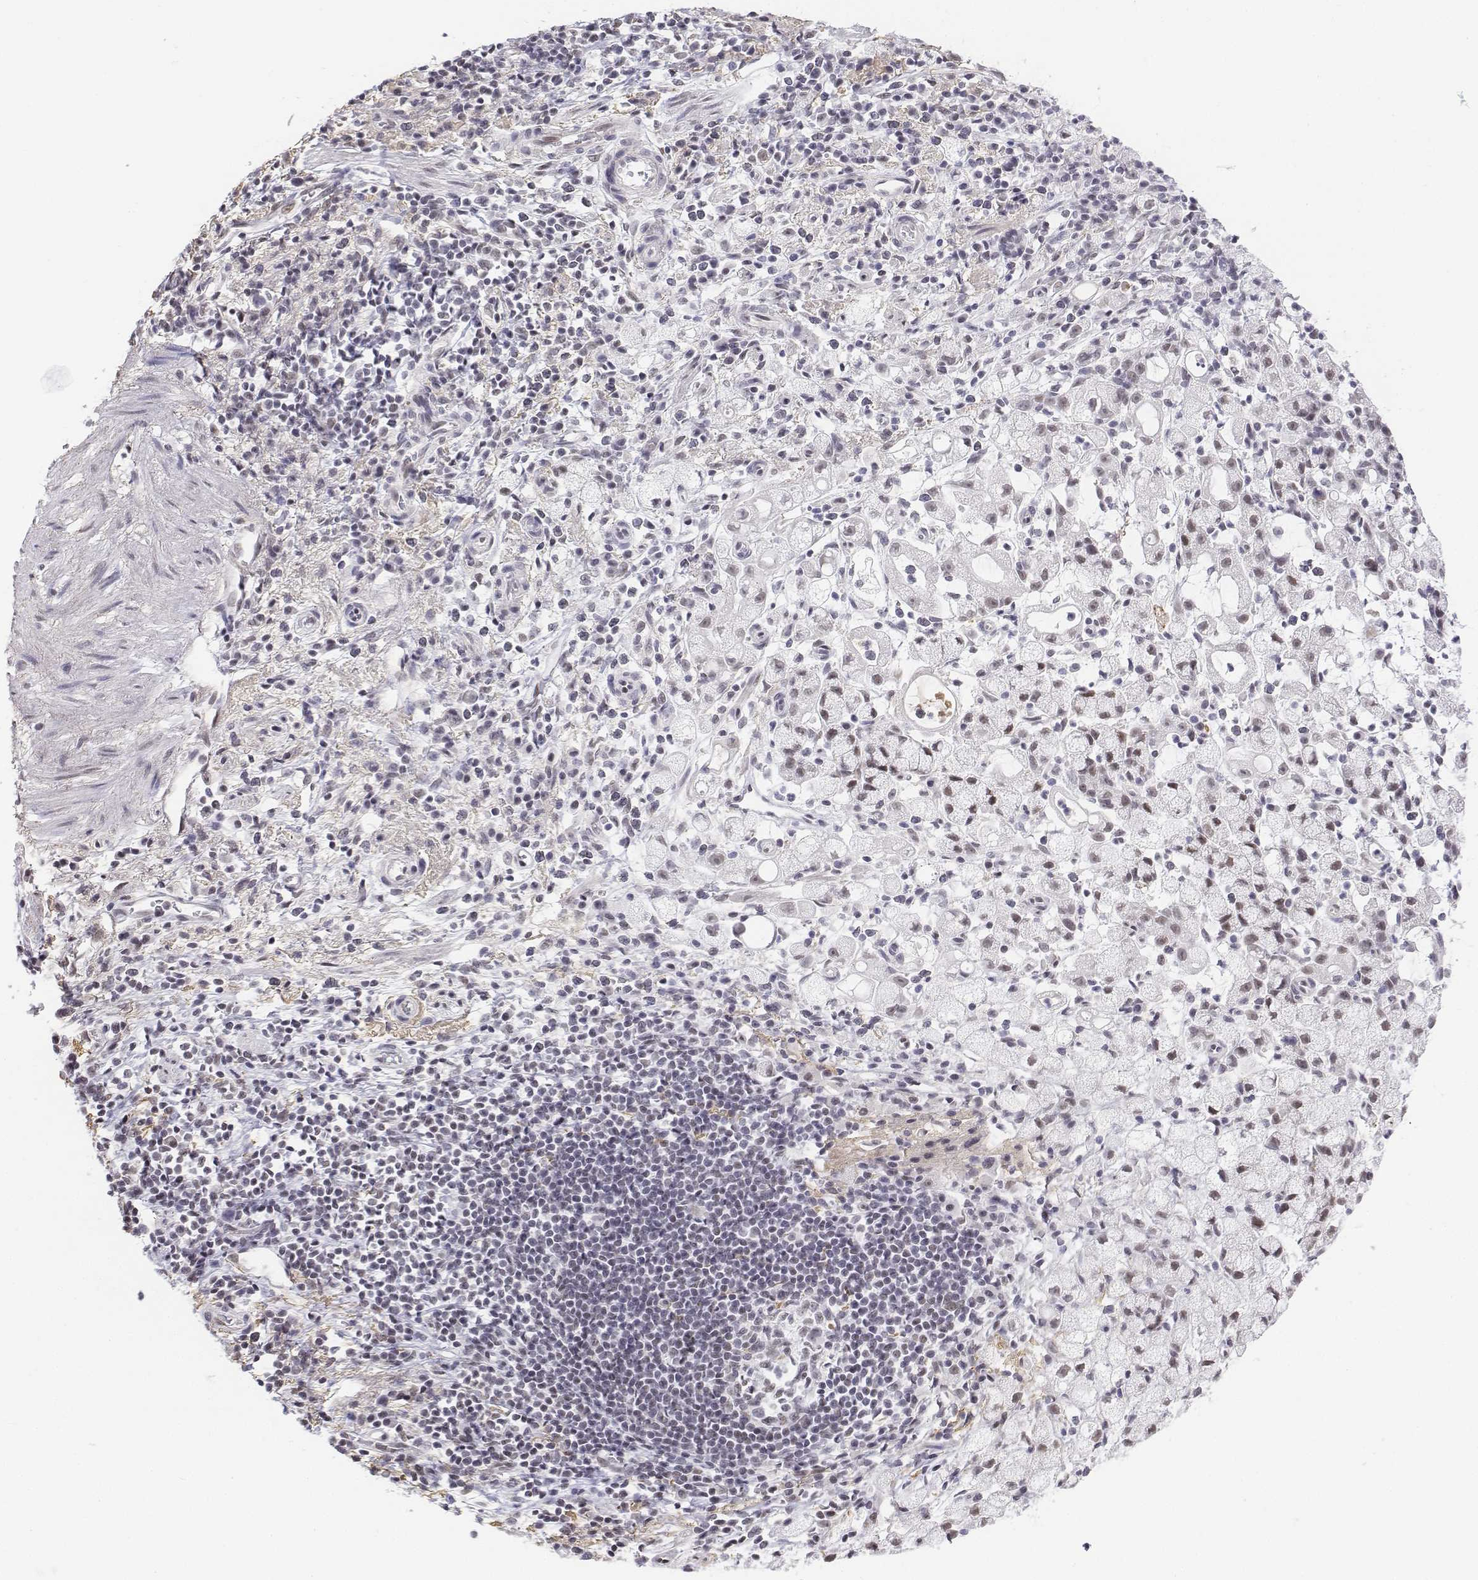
{"staining": {"intensity": "weak", "quantity": ">75%", "location": "nuclear"}, "tissue": "stomach cancer", "cell_type": "Tumor cells", "image_type": "cancer", "snomed": [{"axis": "morphology", "description": "Adenocarcinoma, NOS"}, {"axis": "topography", "description": "Stomach"}], "caption": "A low amount of weak nuclear expression is appreciated in about >75% of tumor cells in stomach adenocarcinoma tissue.", "gene": "SETD1A", "patient": {"sex": "male", "age": 58}}